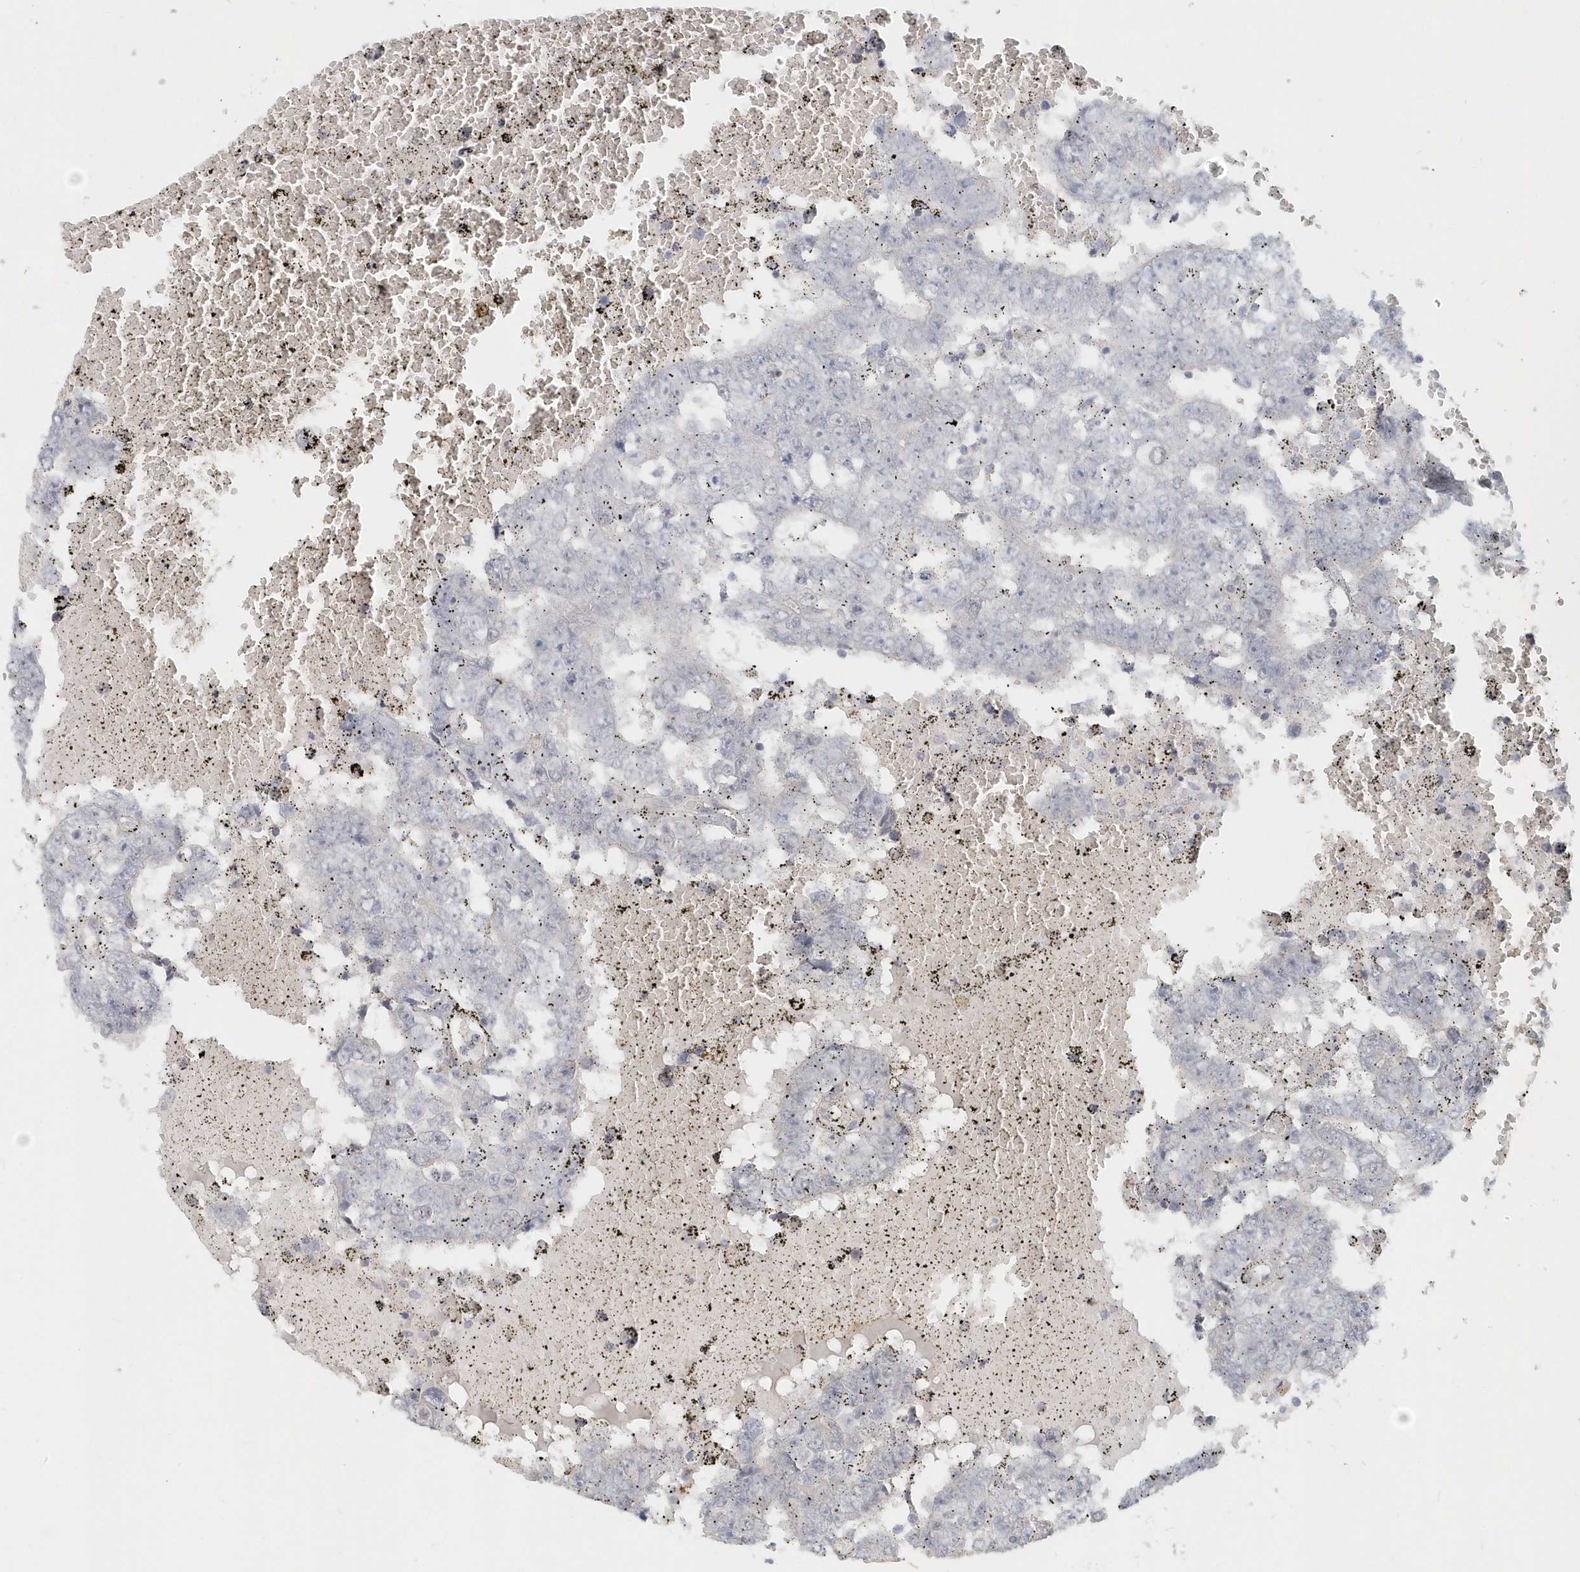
{"staining": {"intensity": "negative", "quantity": "none", "location": "none"}, "tissue": "testis cancer", "cell_type": "Tumor cells", "image_type": "cancer", "snomed": [{"axis": "morphology", "description": "Carcinoma, Embryonal, NOS"}, {"axis": "topography", "description": "Testis"}], "caption": "Histopathology image shows no protein expression in tumor cells of testis embryonal carcinoma tissue.", "gene": "NAPB", "patient": {"sex": "male", "age": 25}}